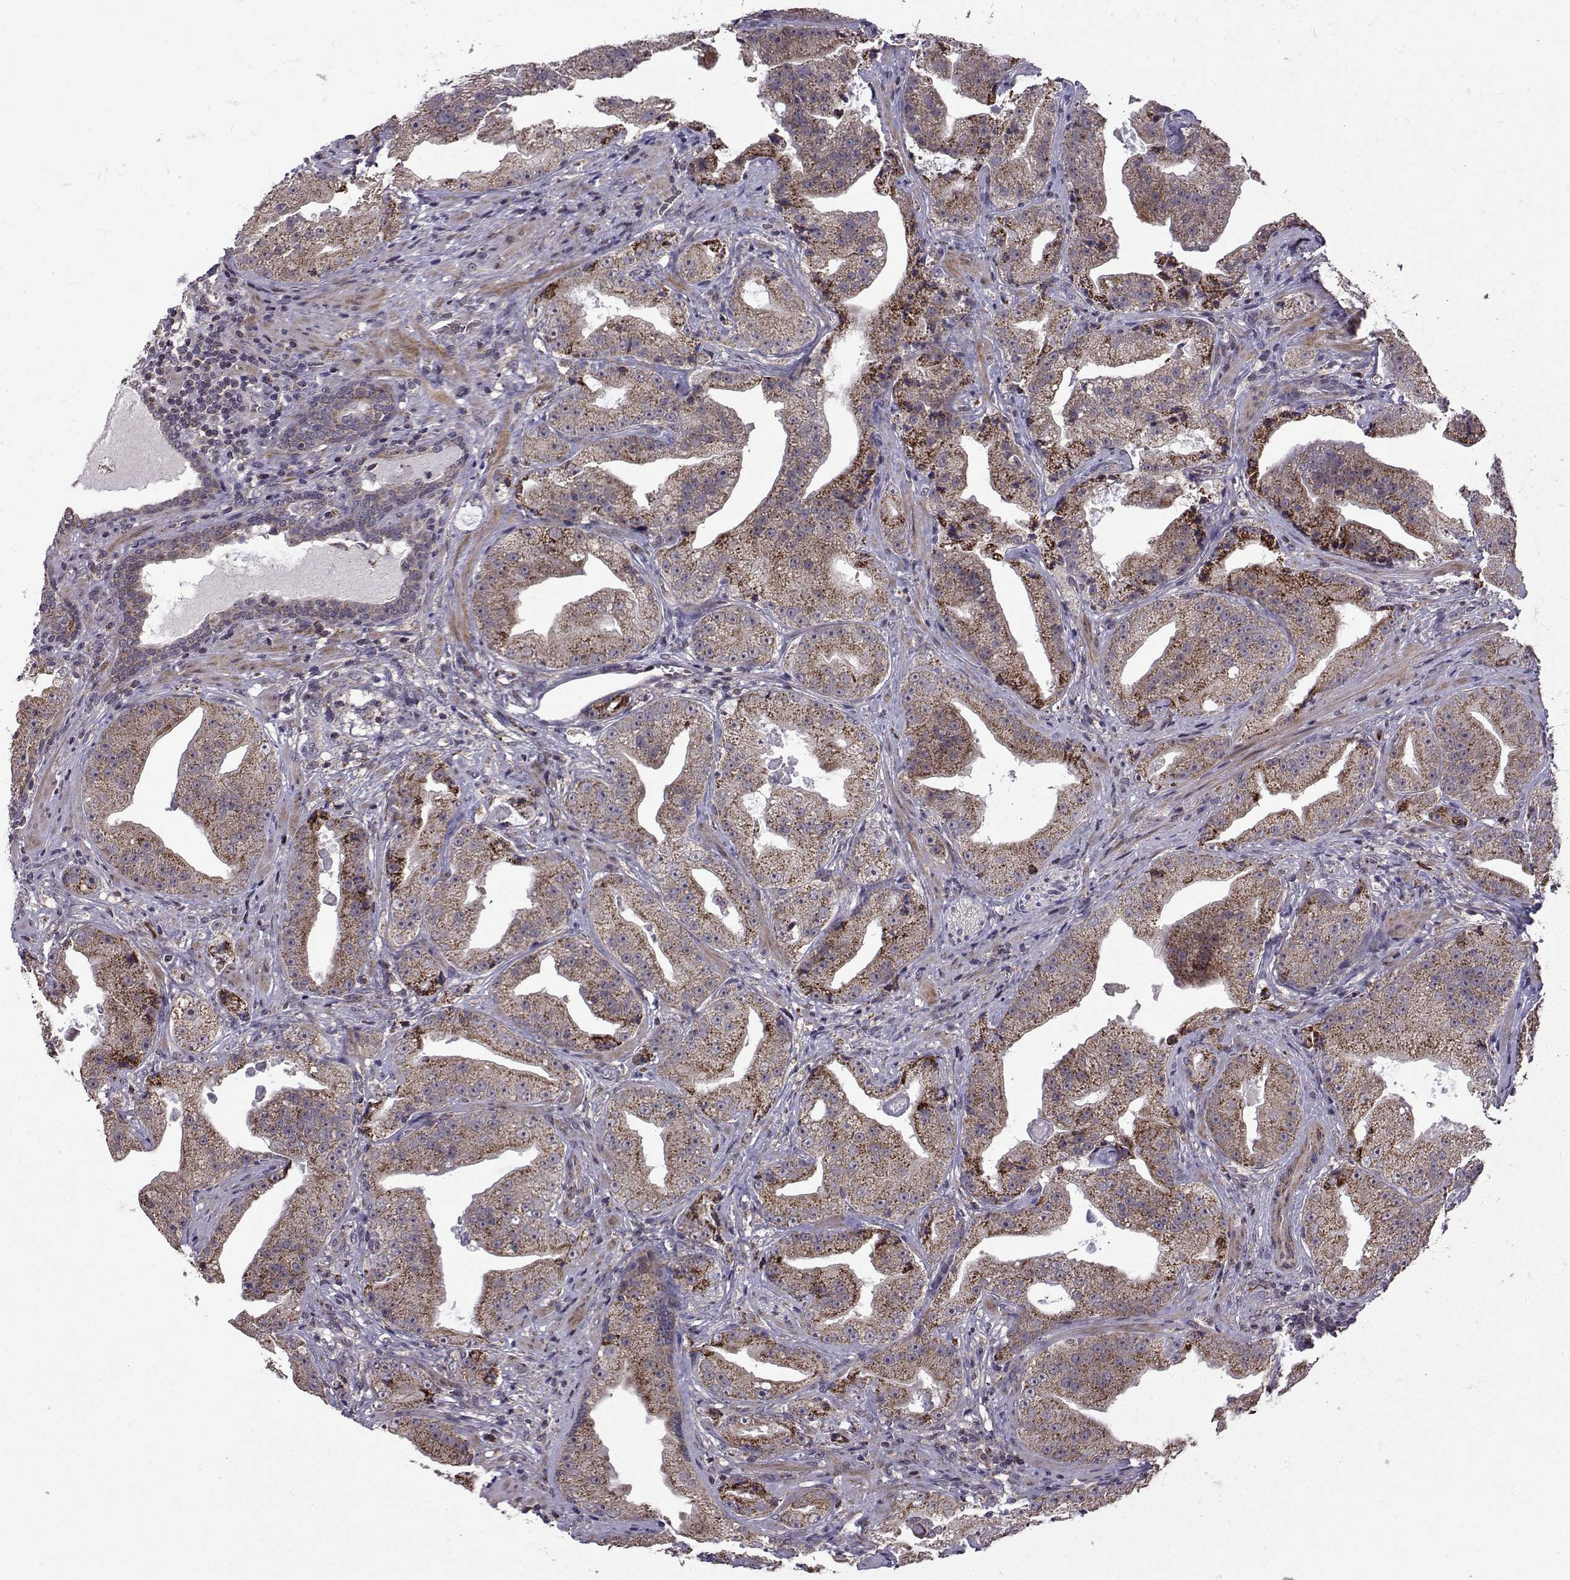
{"staining": {"intensity": "strong", "quantity": "<25%", "location": "cytoplasmic/membranous"}, "tissue": "prostate cancer", "cell_type": "Tumor cells", "image_type": "cancer", "snomed": [{"axis": "morphology", "description": "Adenocarcinoma, Low grade"}, {"axis": "topography", "description": "Prostate"}], "caption": "Human low-grade adenocarcinoma (prostate) stained with a protein marker demonstrates strong staining in tumor cells.", "gene": "TAB2", "patient": {"sex": "male", "age": 62}}